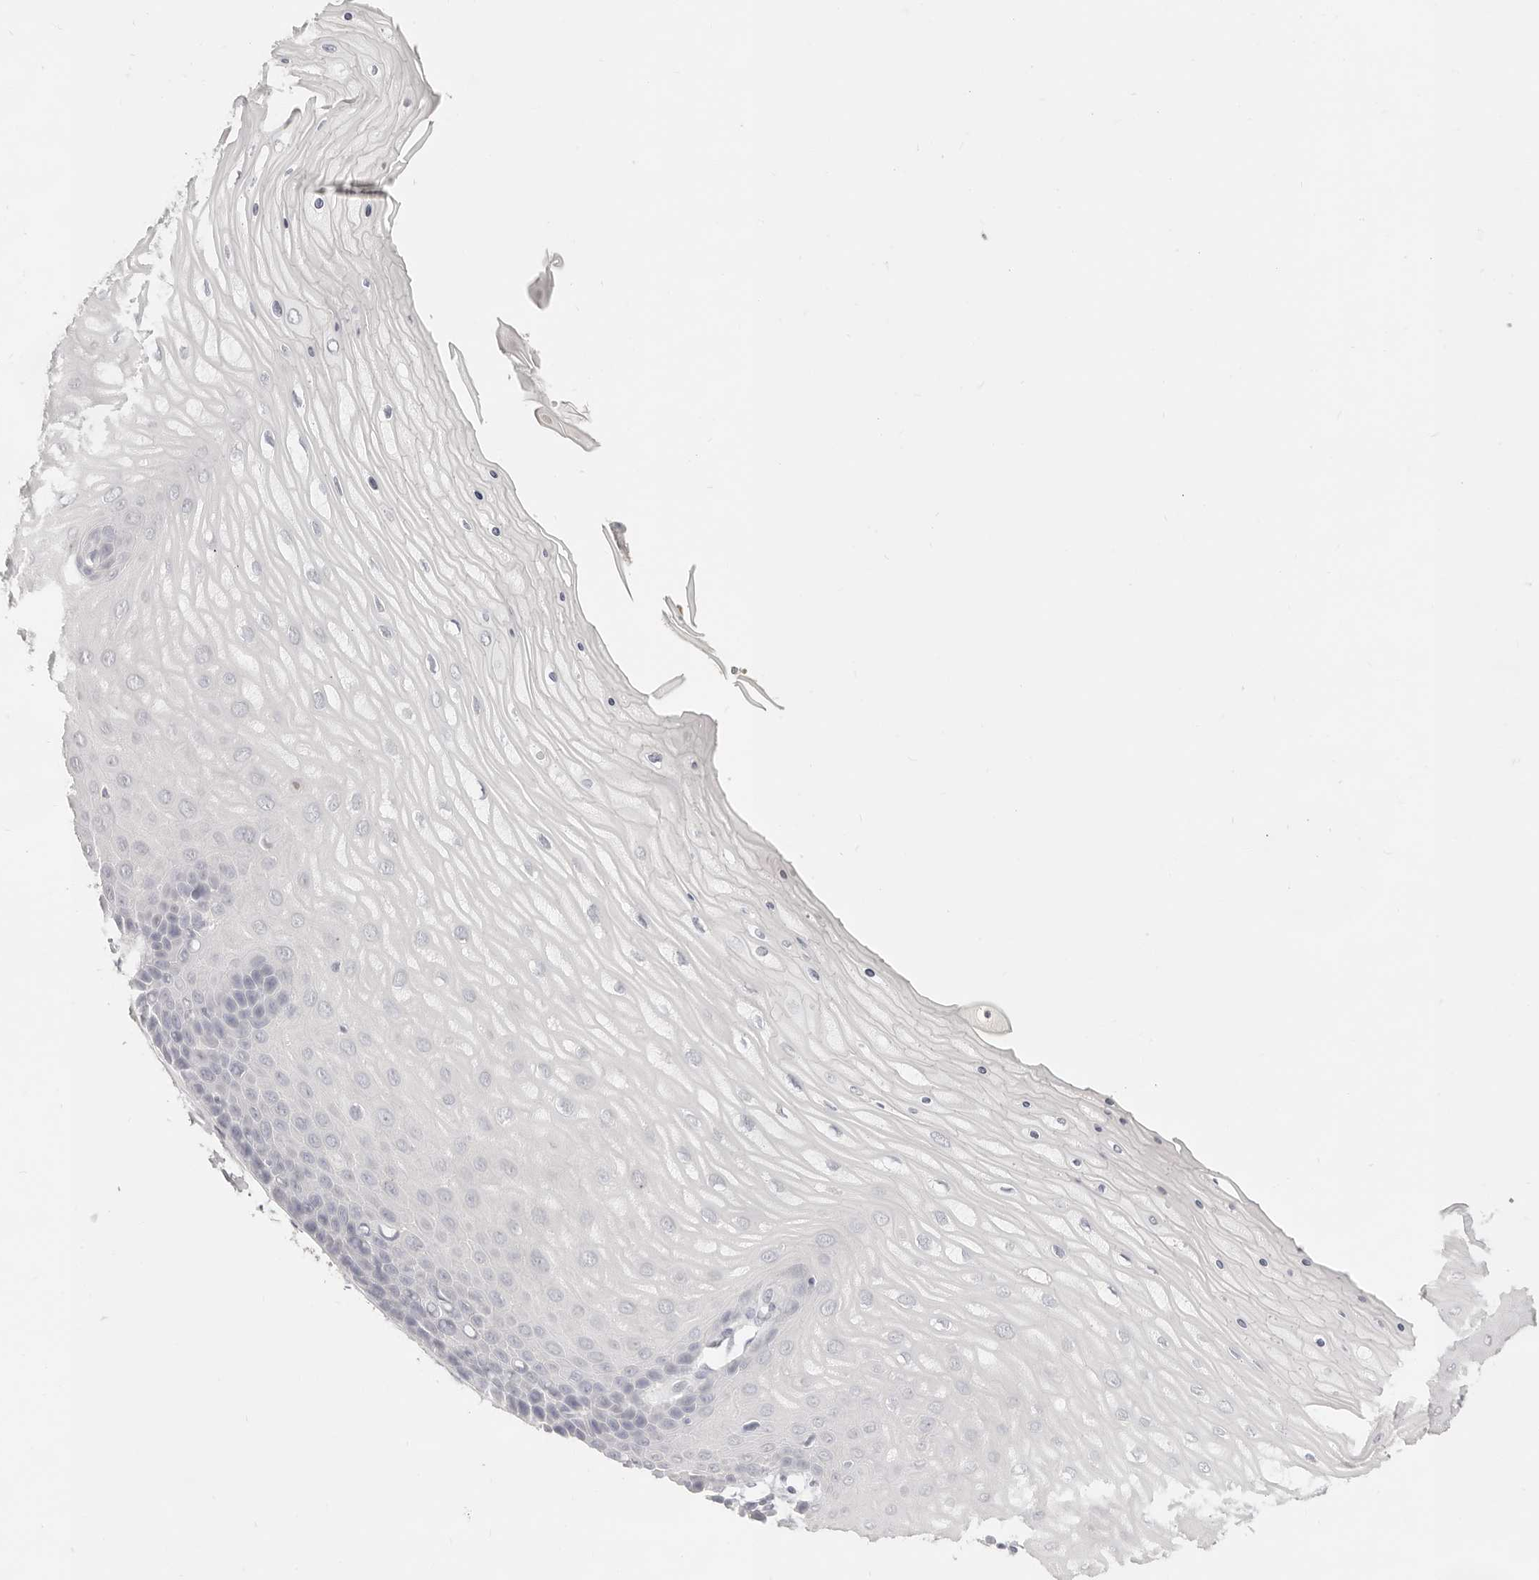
{"staining": {"intensity": "strong", "quantity": ">75%", "location": "cytoplasmic/membranous"}, "tissue": "cervix", "cell_type": "Glandular cells", "image_type": "normal", "snomed": [{"axis": "morphology", "description": "Normal tissue, NOS"}, {"axis": "topography", "description": "Cervix"}], "caption": "Immunohistochemical staining of normal cervix shows high levels of strong cytoplasmic/membranous positivity in approximately >75% of glandular cells.", "gene": "EPCAM", "patient": {"sex": "female", "age": 55}}